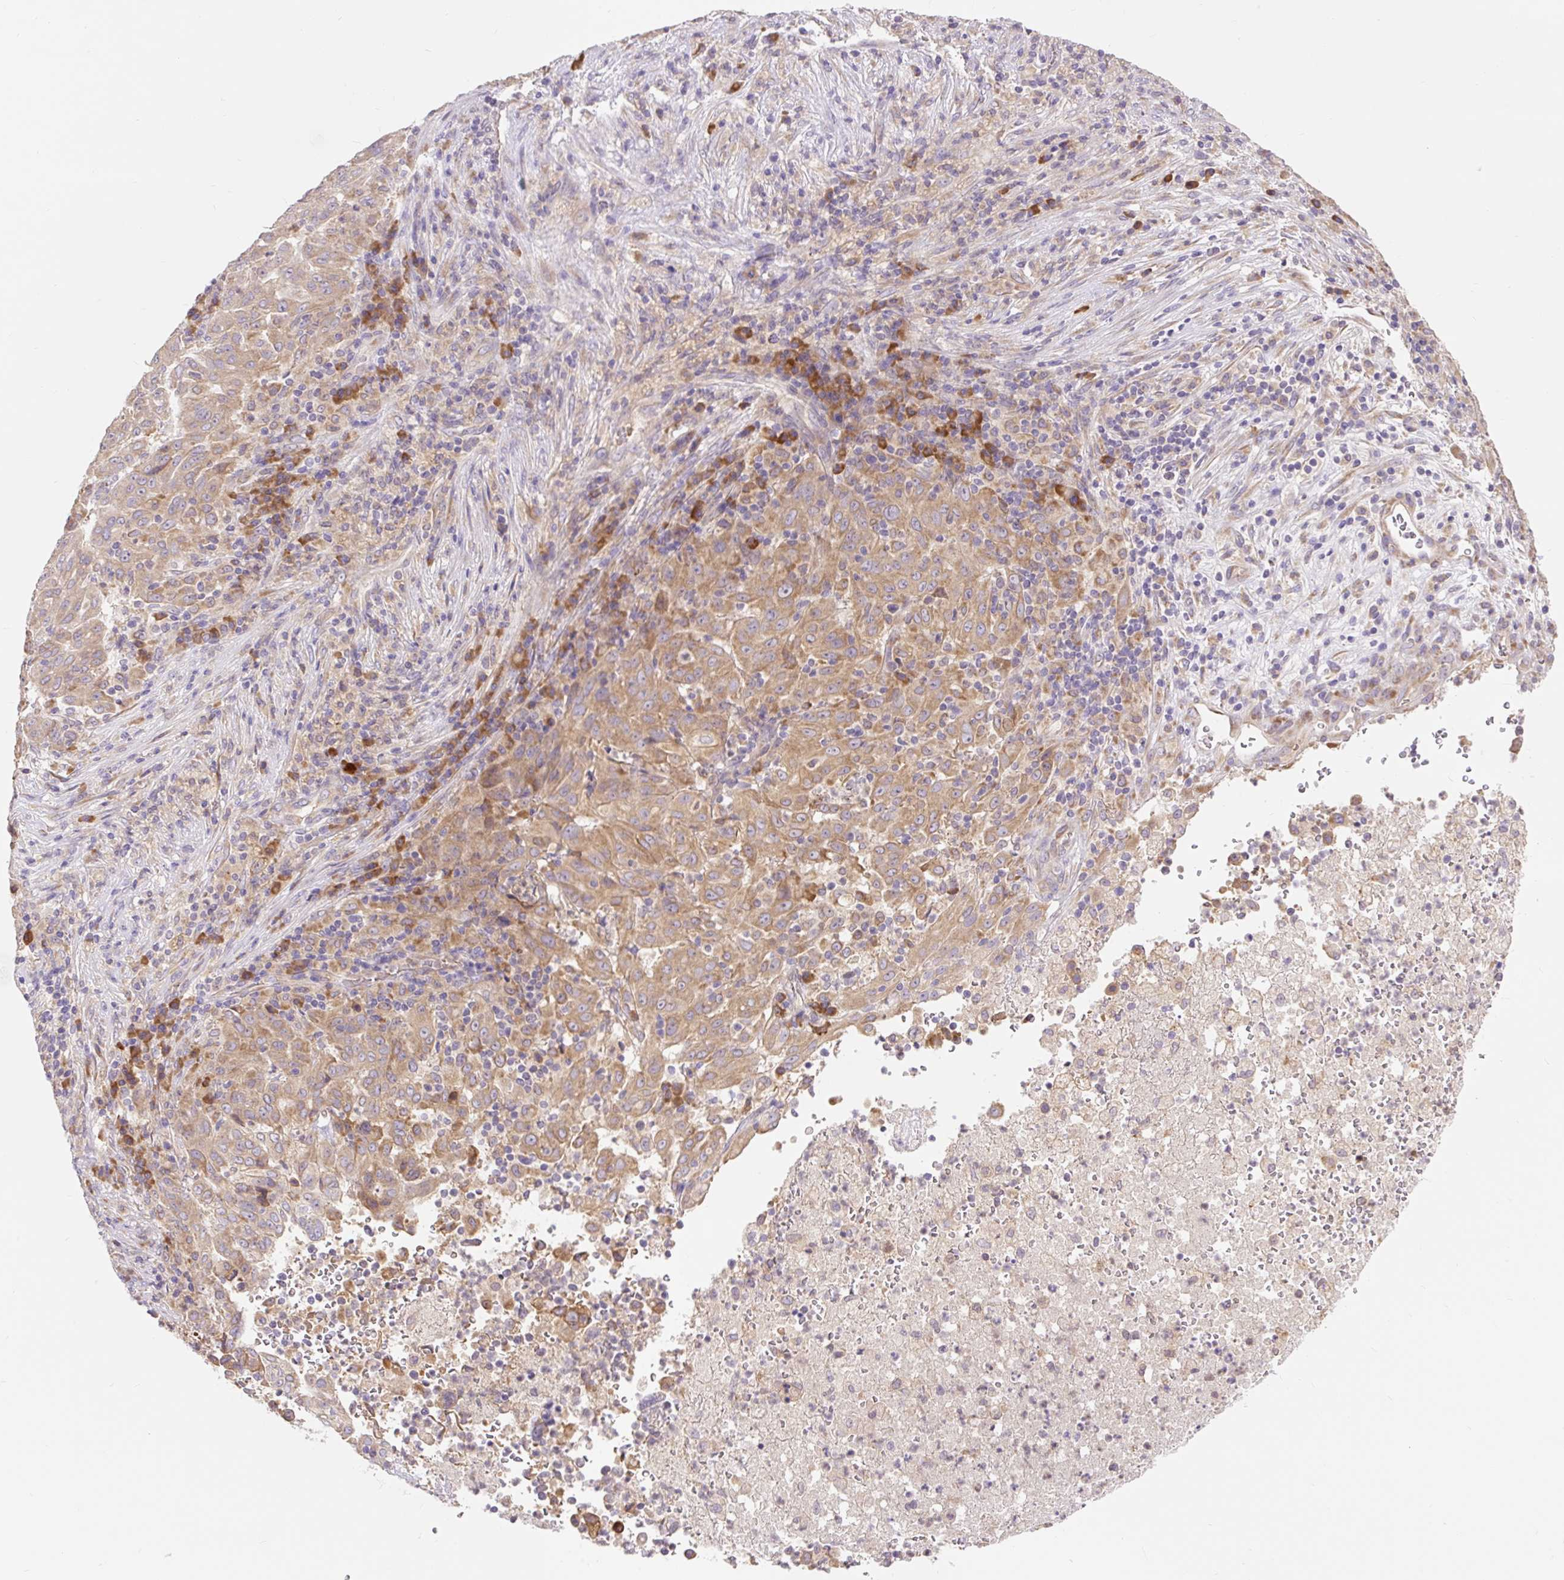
{"staining": {"intensity": "moderate", "quantity": ">75%", "location": "cytoplasmic/membranous"}, "tissue": "pancreatic cancer", "cell_type": "Tumor cells", "image_type": "cancer", "snomed": [{"axis": "morphology", "description": "Adenocarcinoma, NOS"}, {"axis": "topography", "description": "Pancreas"}], "caption": "Human adenocarcinoma (pancreatic) stained with a protein marker reveals moderate staining in tumor cells.", "gene": "SEC63", "patient": {"sex": "male", "age": 63}}